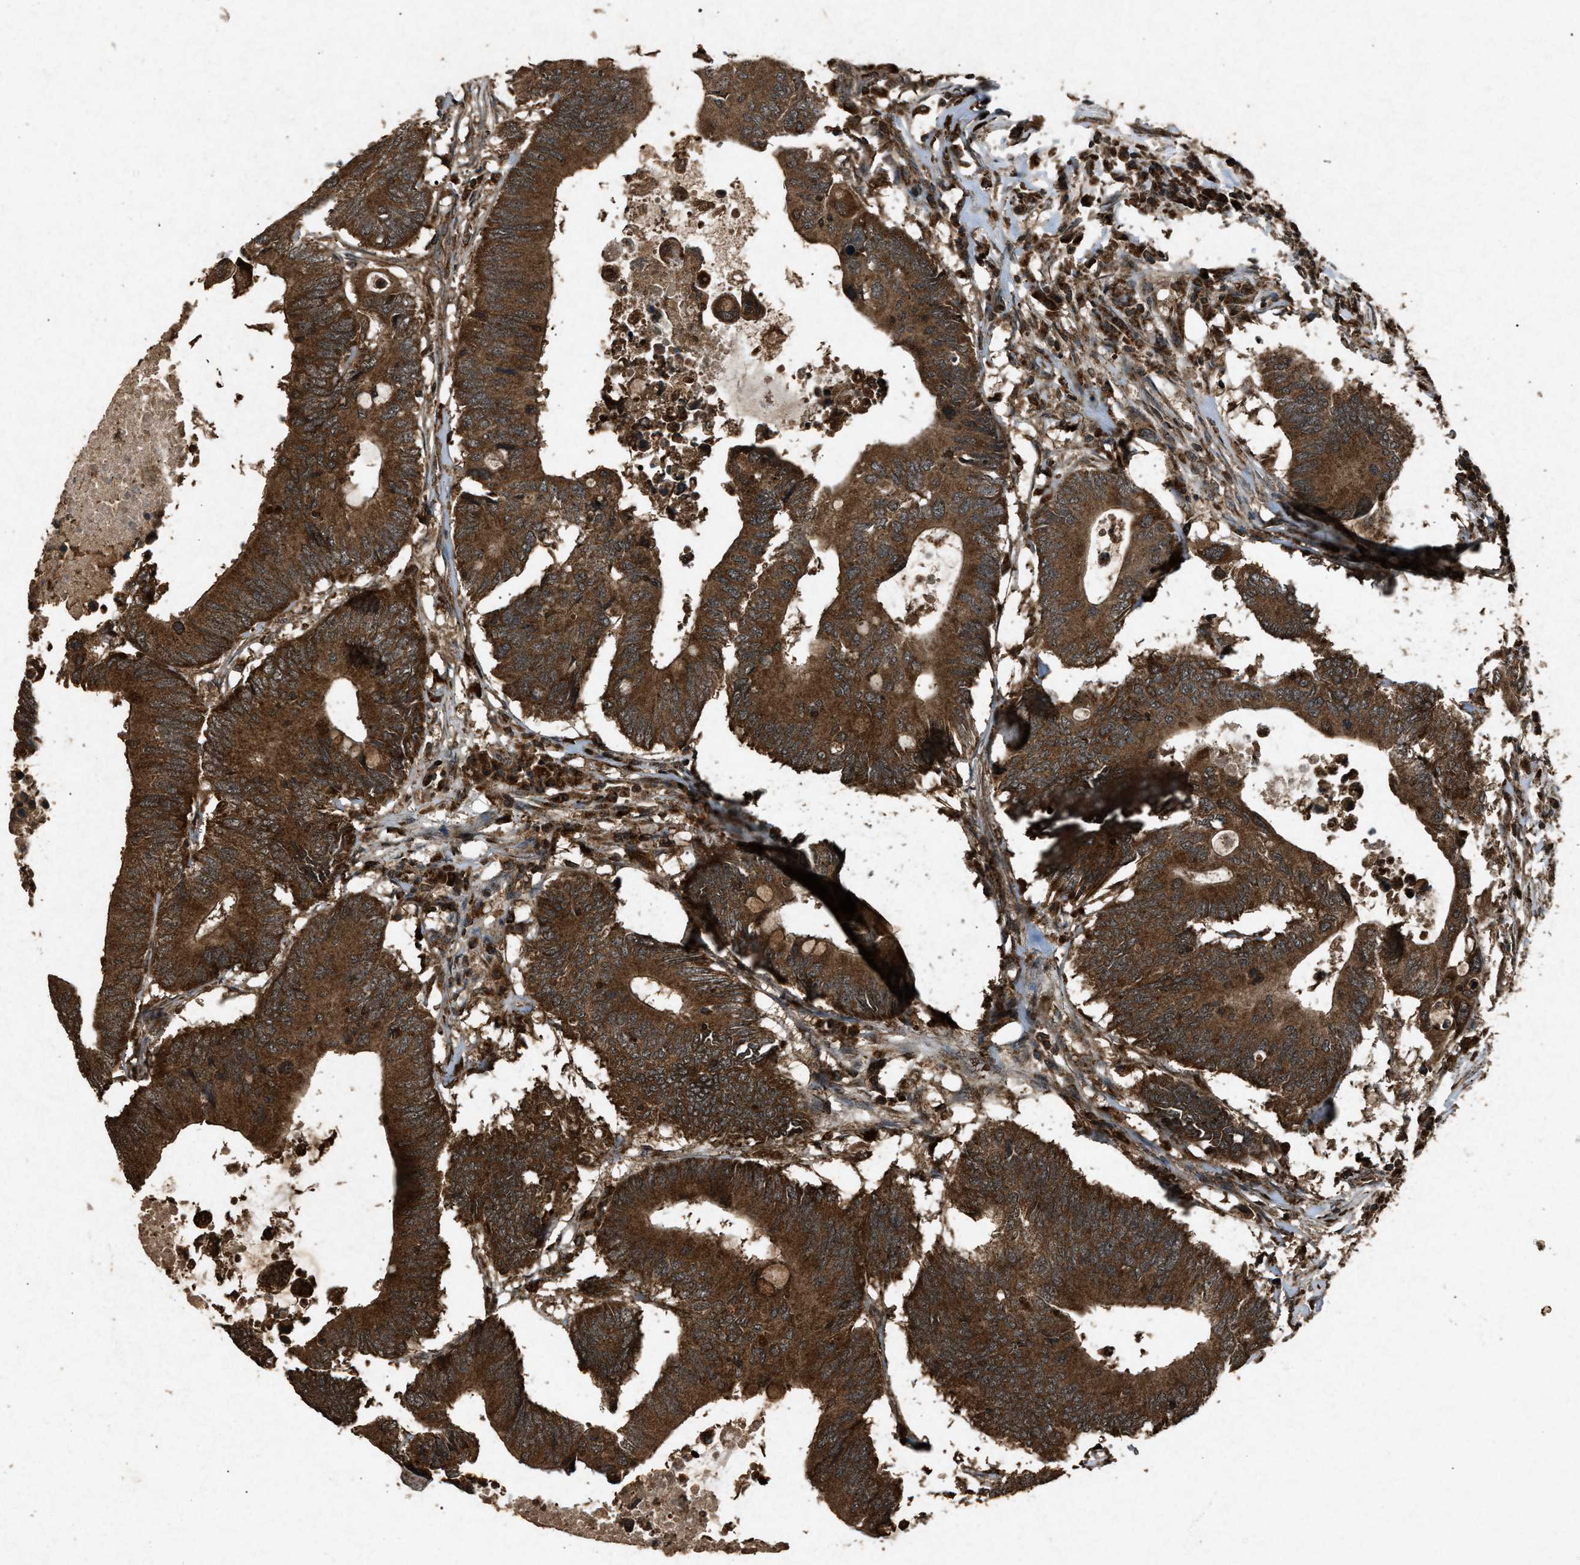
{"staining": {"intensity": "strong", "quantity": ">75%", "location": "cytoplasmic/membranous"}, "tissue": "colorectal cancer", "cell_type": "Tumor cells", "image_type": "cancer", "snomed": [{"axis": "morphology", "description": "Adenocarcinoma, NOS"}, {"axis": "topography", "description": "Colon"}], "caption": "Colorectal cancer was stained to show a protein in brown. There is high levels of strong cytoplasmic/membranous expression in about >75% of tumor cells. Nuclei are stained in blue.", "gene": "OAS1", "patient": {"sex": "male", "age": 71}}